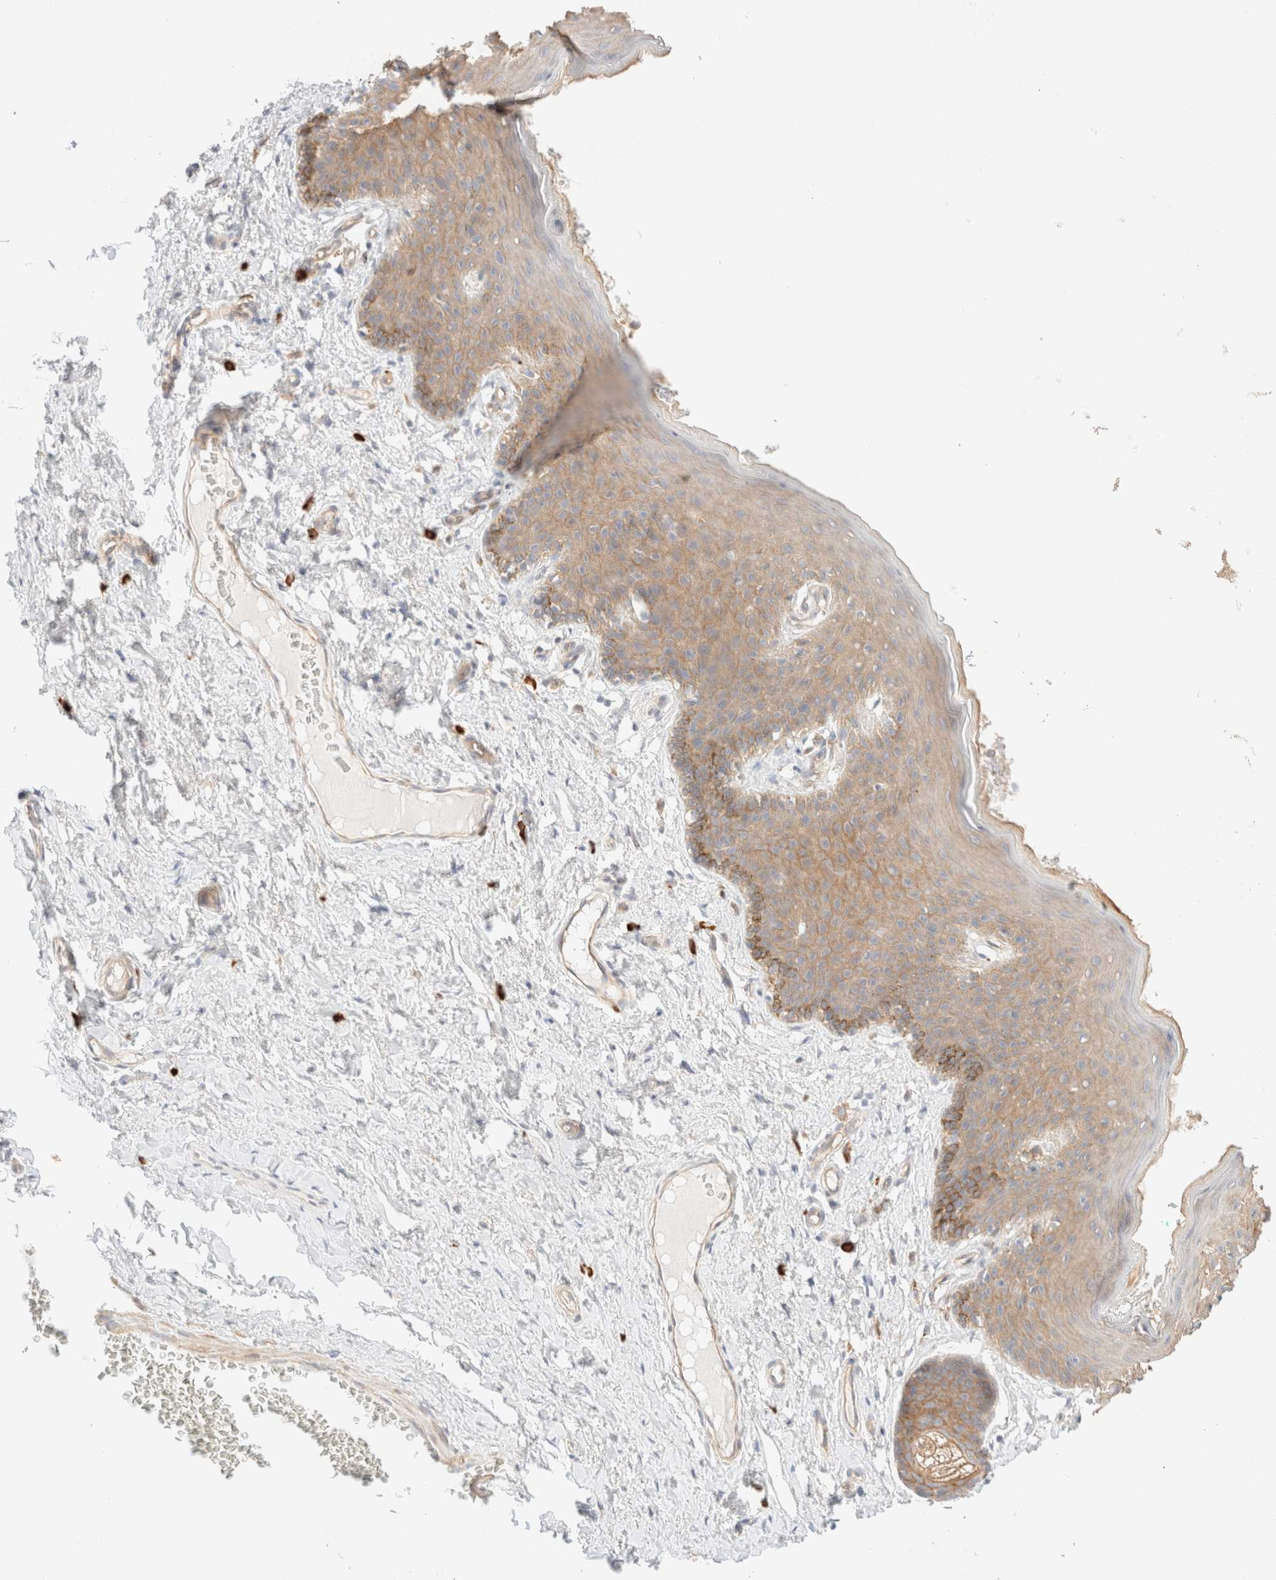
{"staining": {"intensity": "moderate", "quantity": ">75%", "location": "cytoplasmic/membranous"}, "tissue": "skin", "cell_type": "Epidermal cells", "image_type": "normal", "snomed": [{"axis": "morphology", "description": "Normal tissue, NOS"}, {"axis": "topography", "description": "Vulva"}], "caption": "This histopathology image demonstrates unremarkable skin stained with IHC to label a protein in brown. The cytoplasmic/membranous of epidermal cells show moderate positivity for the protein. Nuclei are counter-stained blue.", "gene": "NIBAN2", "patient": {"sex": "female", "age": 66}}